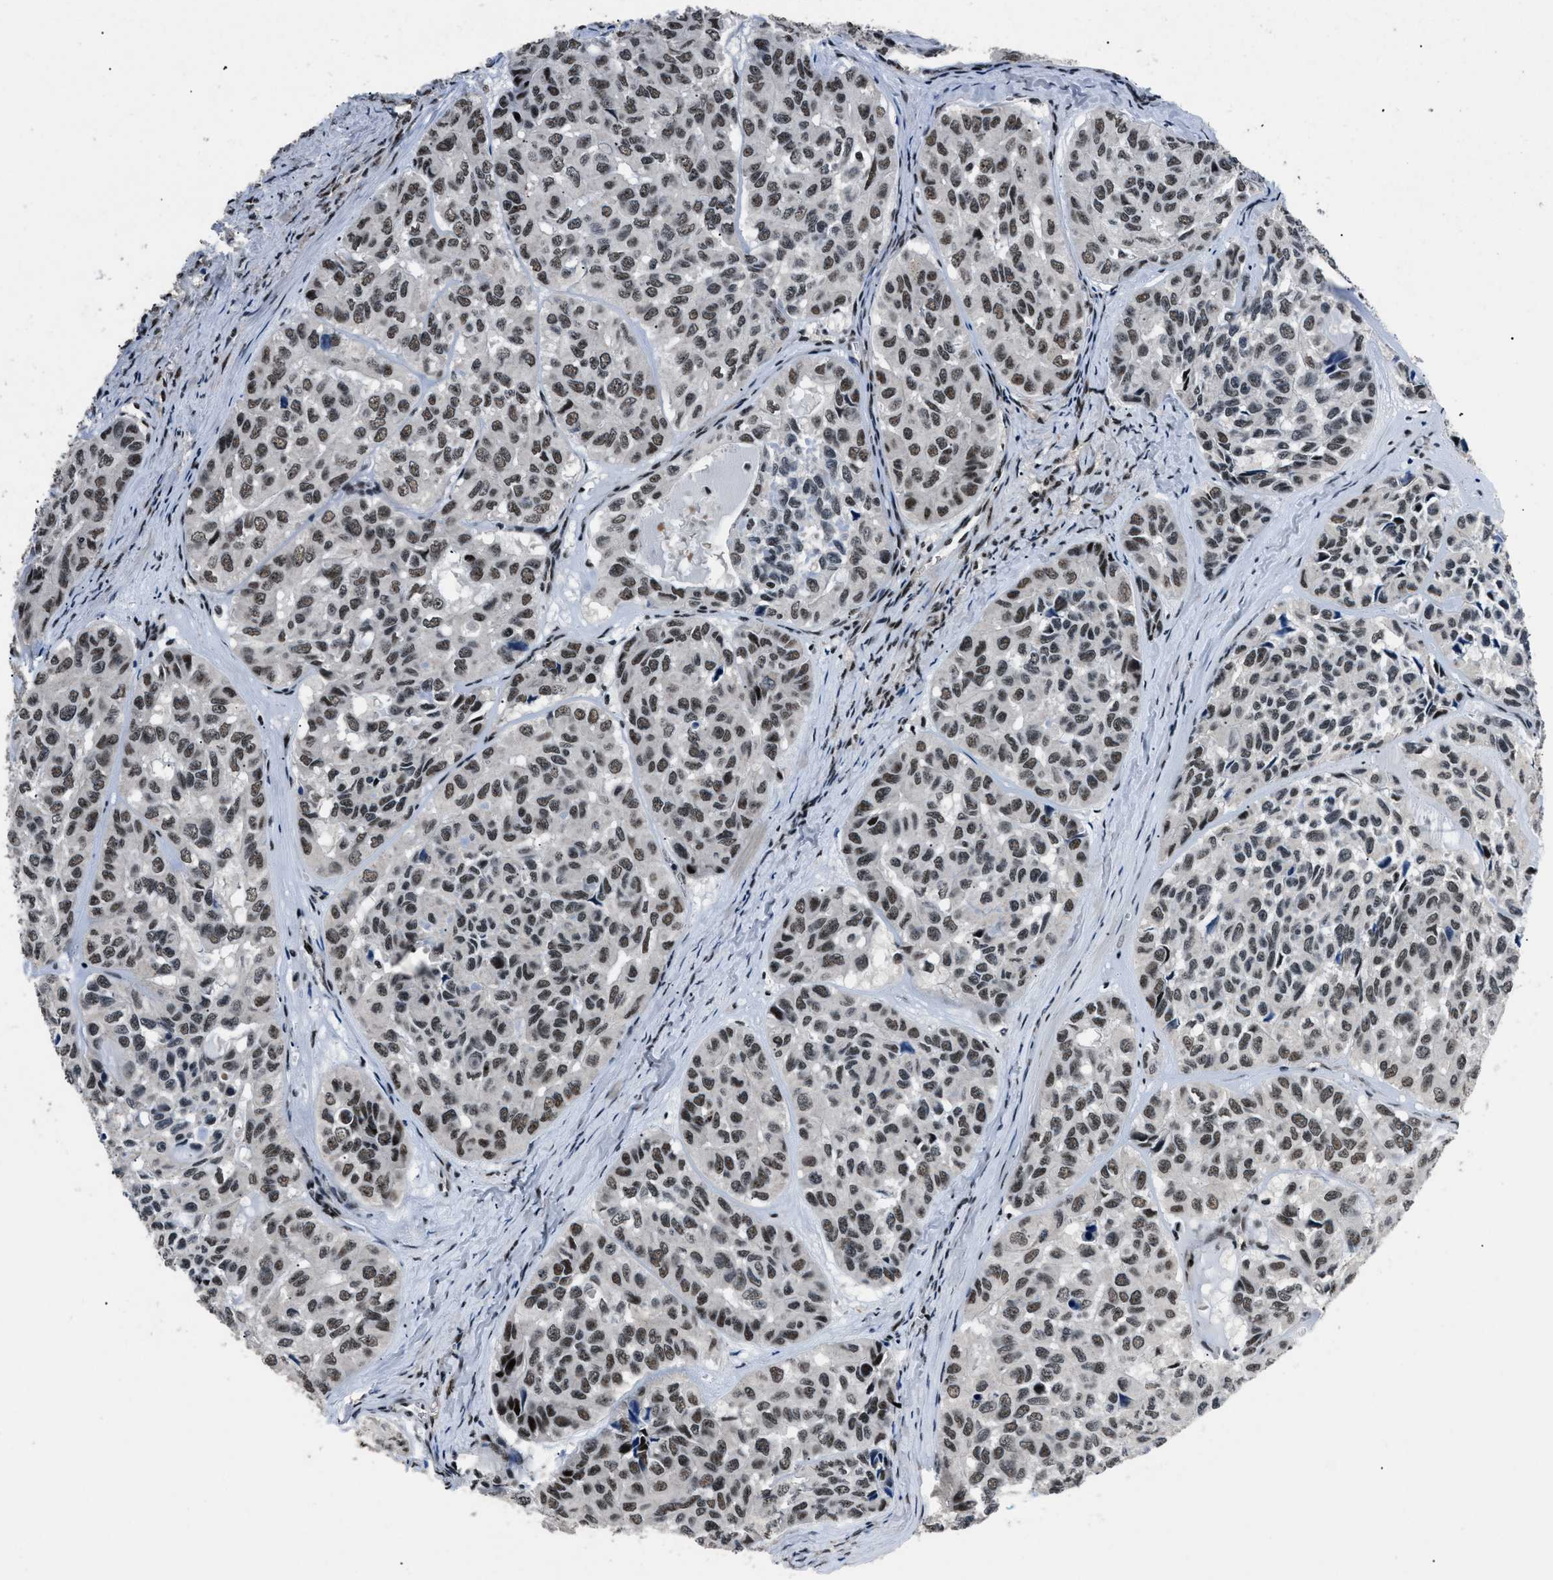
{"staining": {"intensity": "strong", "quantity": ">75%", "location": "nuclear"}, "tissue": "head and neck cancer", "cell_type": "Tumor cells", "image_type": "cancer", "snomed": [{"axis": "morphology", "description": "Adenocarcinoma, NOS"}, {"axis": "topography", "description": "Salivary gland, NOS"}, {"axis": "topography", "description": "Head-Neck"}], "caption": "Head and neck cancer stained with immunohistochemistry (IHC) reveals strong nuclear positivity in about >75% of tumor cells.", "gene": "SMARCB1", "patient": {"sex": "female", "age": 76}}